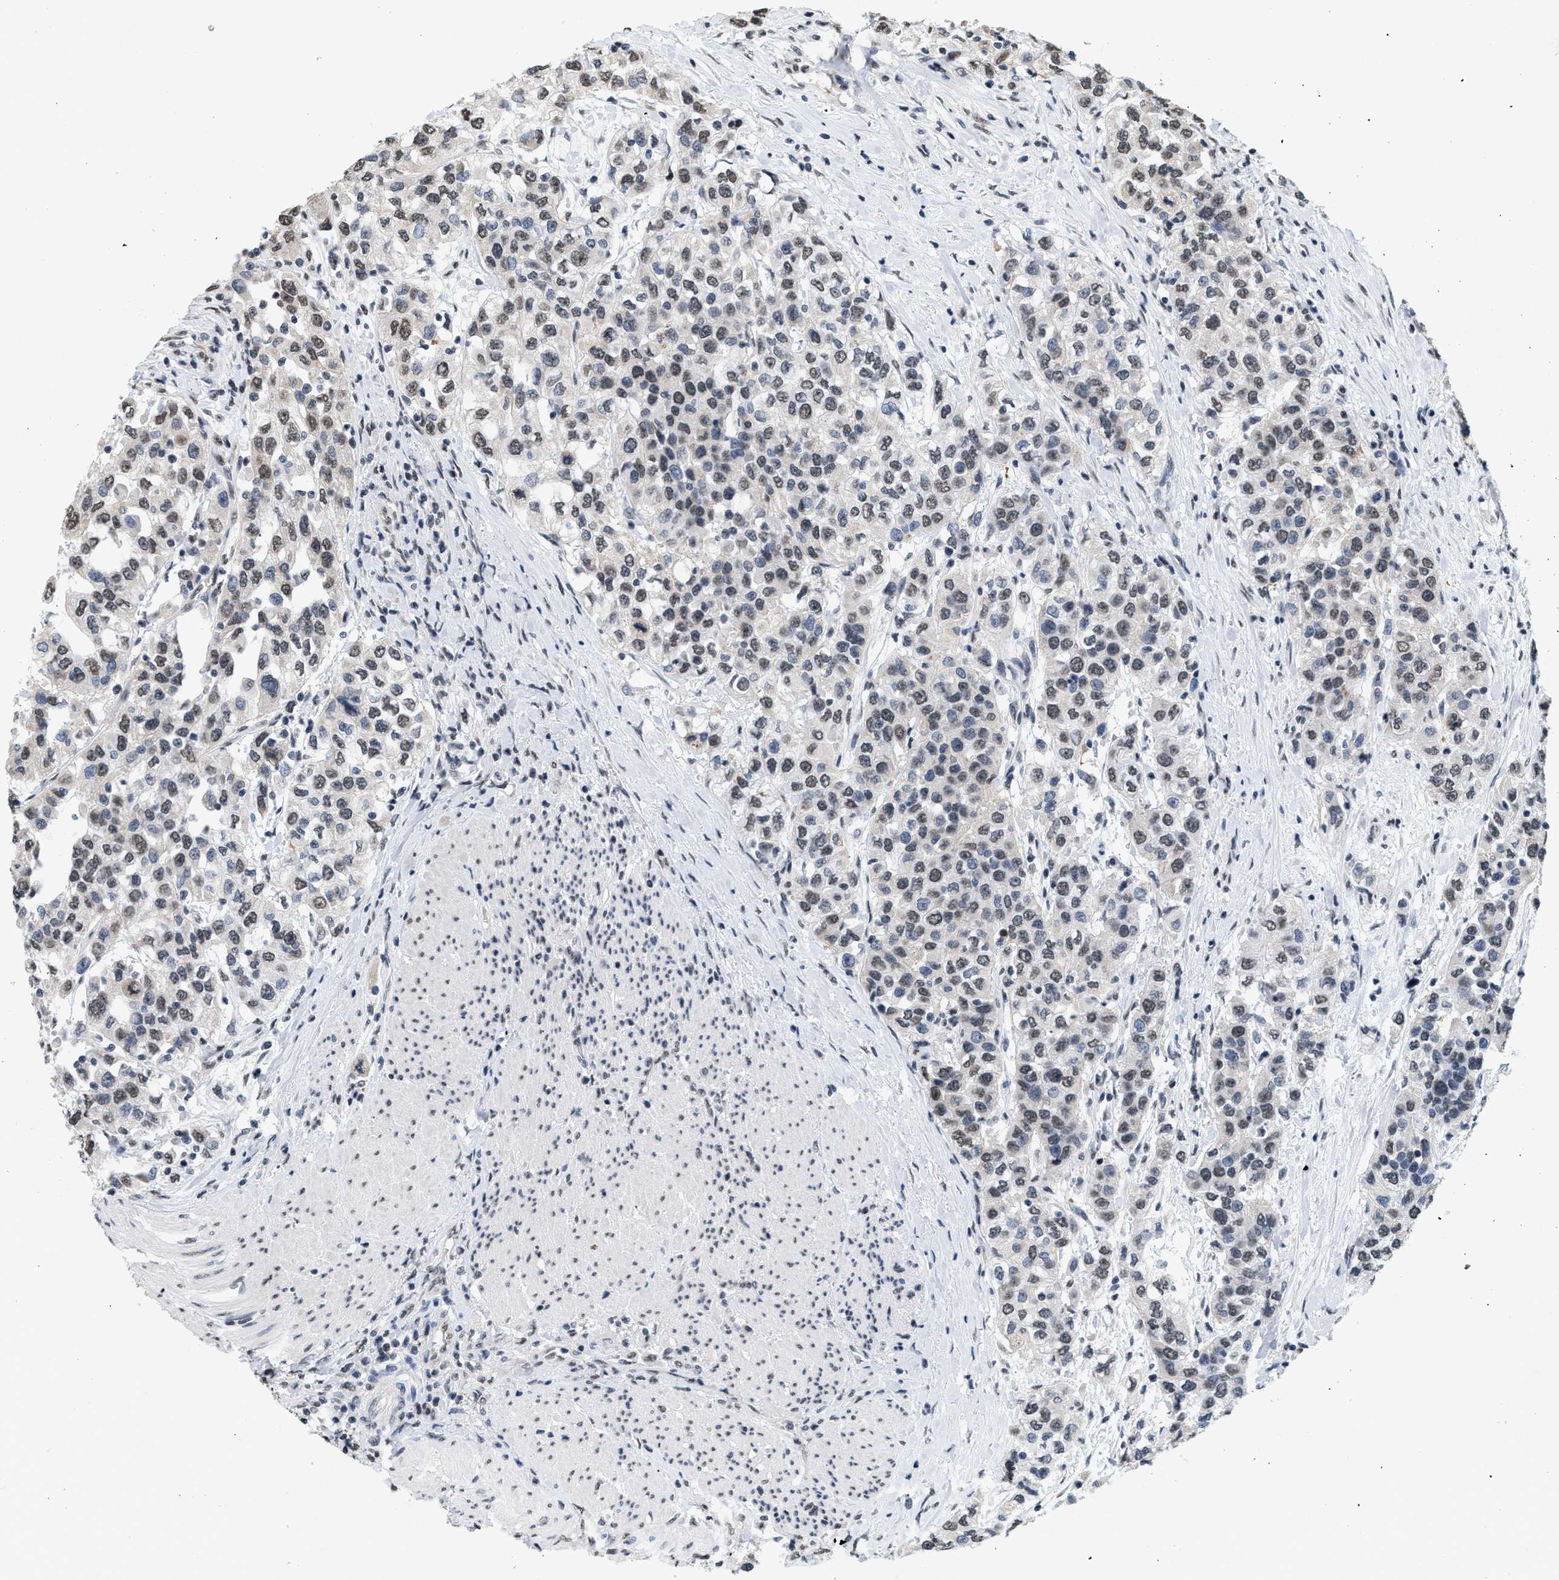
{"staining": {"intensity": "weak", "quantity": ">75%", "location": "nuclear"}, "tissue": "urothelial cancer", "cell_type": "Tumor cells", "image_type": "cancer", "snomed": [{"axis": "morphology", "description": "Urothelial carcinoma, High grade"}, {"axis": "topography", "description": "Urinary bladder"}], "caption": "Weak nuclear expression for a protein is seen in about >75% of tumor cells of urothelial carcinoma (high-grade) using IHC.", "gene": "RAF1", "patient": {"sex": "female", "age": 80}}